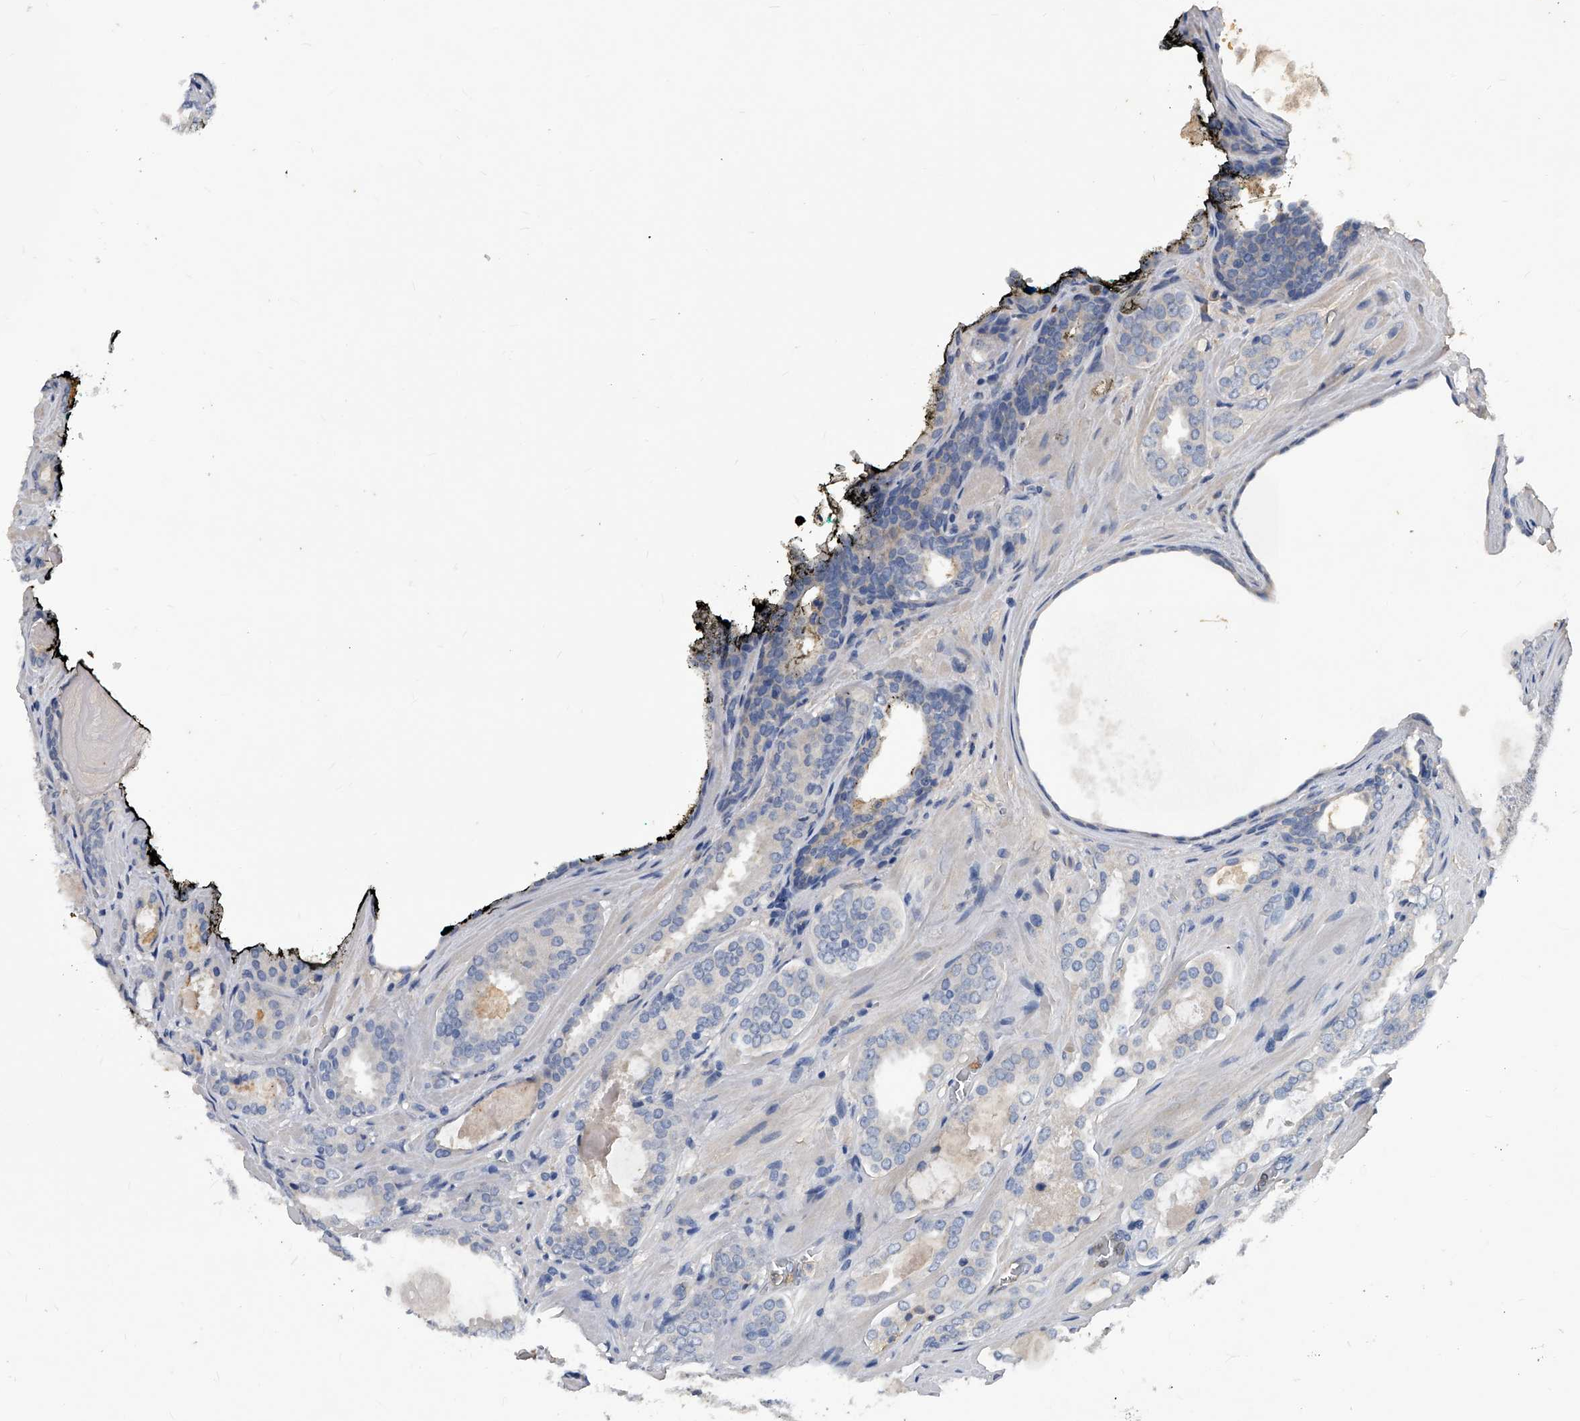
{"staining": {"intensity": "negative", "quantity": "none", "location": "none"}, "tissue": "prostate cancer", "cell_type": "Tumor cells", "image_type": "cancer", "snomed": [{"axis": "morphology", "description": "Adenocarcinoma, High grade"}, {"axis": "topography", "description": "Prostate"}], "caption": "There is no significant staining in tumor cells of adenocarcinoma (high-grade) (prostate).", "gene": "HOMER3", "patient": {"sex": "male", "age": 60}}